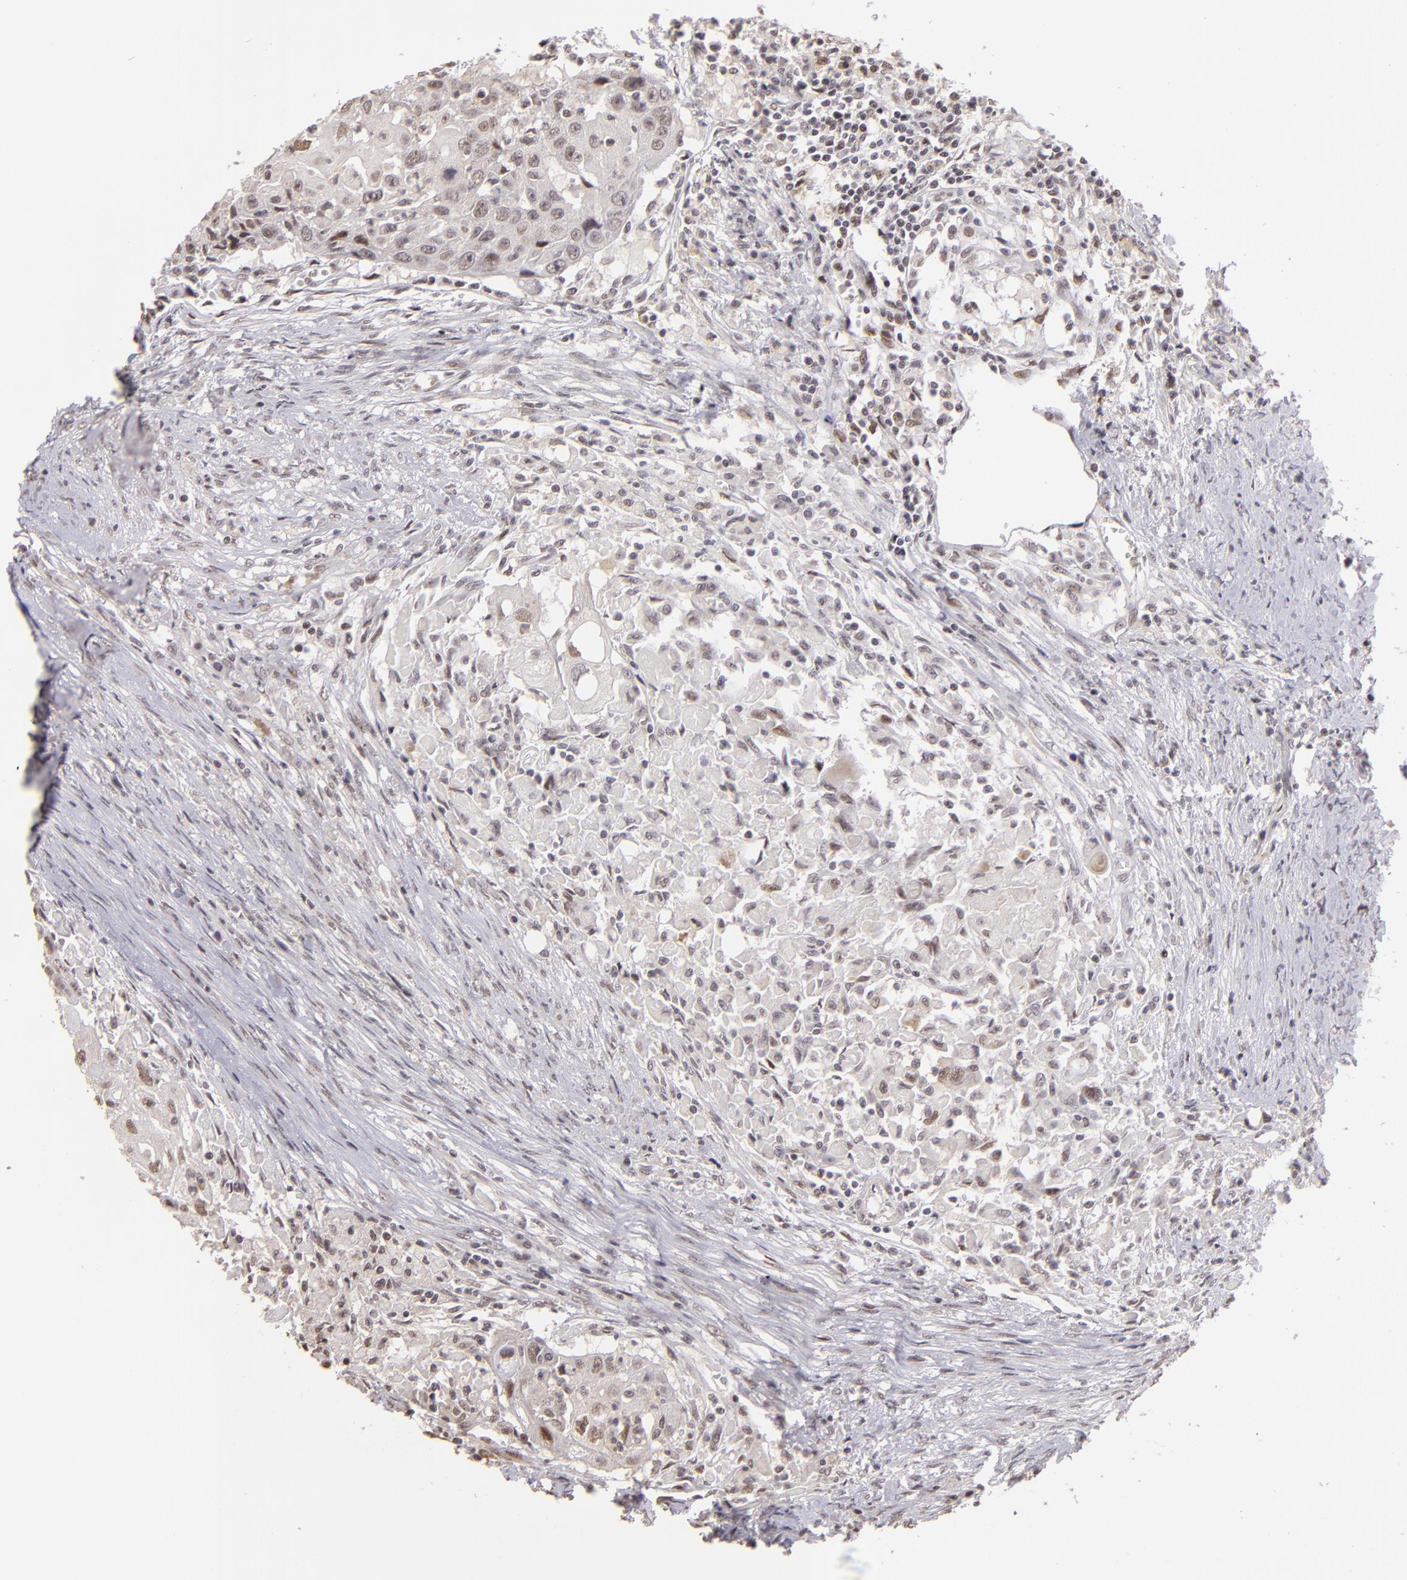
{"staining": {"intensity": "weak", "quantity": "<25%", "location": "nuclear"}, "tissue": "head and neck cancer", "cell_type": "Tumor cells", "image_type": "cancer", "snomed": [{"axis": "morphology", "description": "Squamous cell carcinoma, NOS"}, {"axis": "topography", "description": "Head-Neck"}], "caption": "Head and neck cancer (squamous cell carcinoma) was stained to show a protein in brown. There is no significant positivity in tumor cells.", "gene": "RARB", "patient": {"sex": "male", "age": 64}}